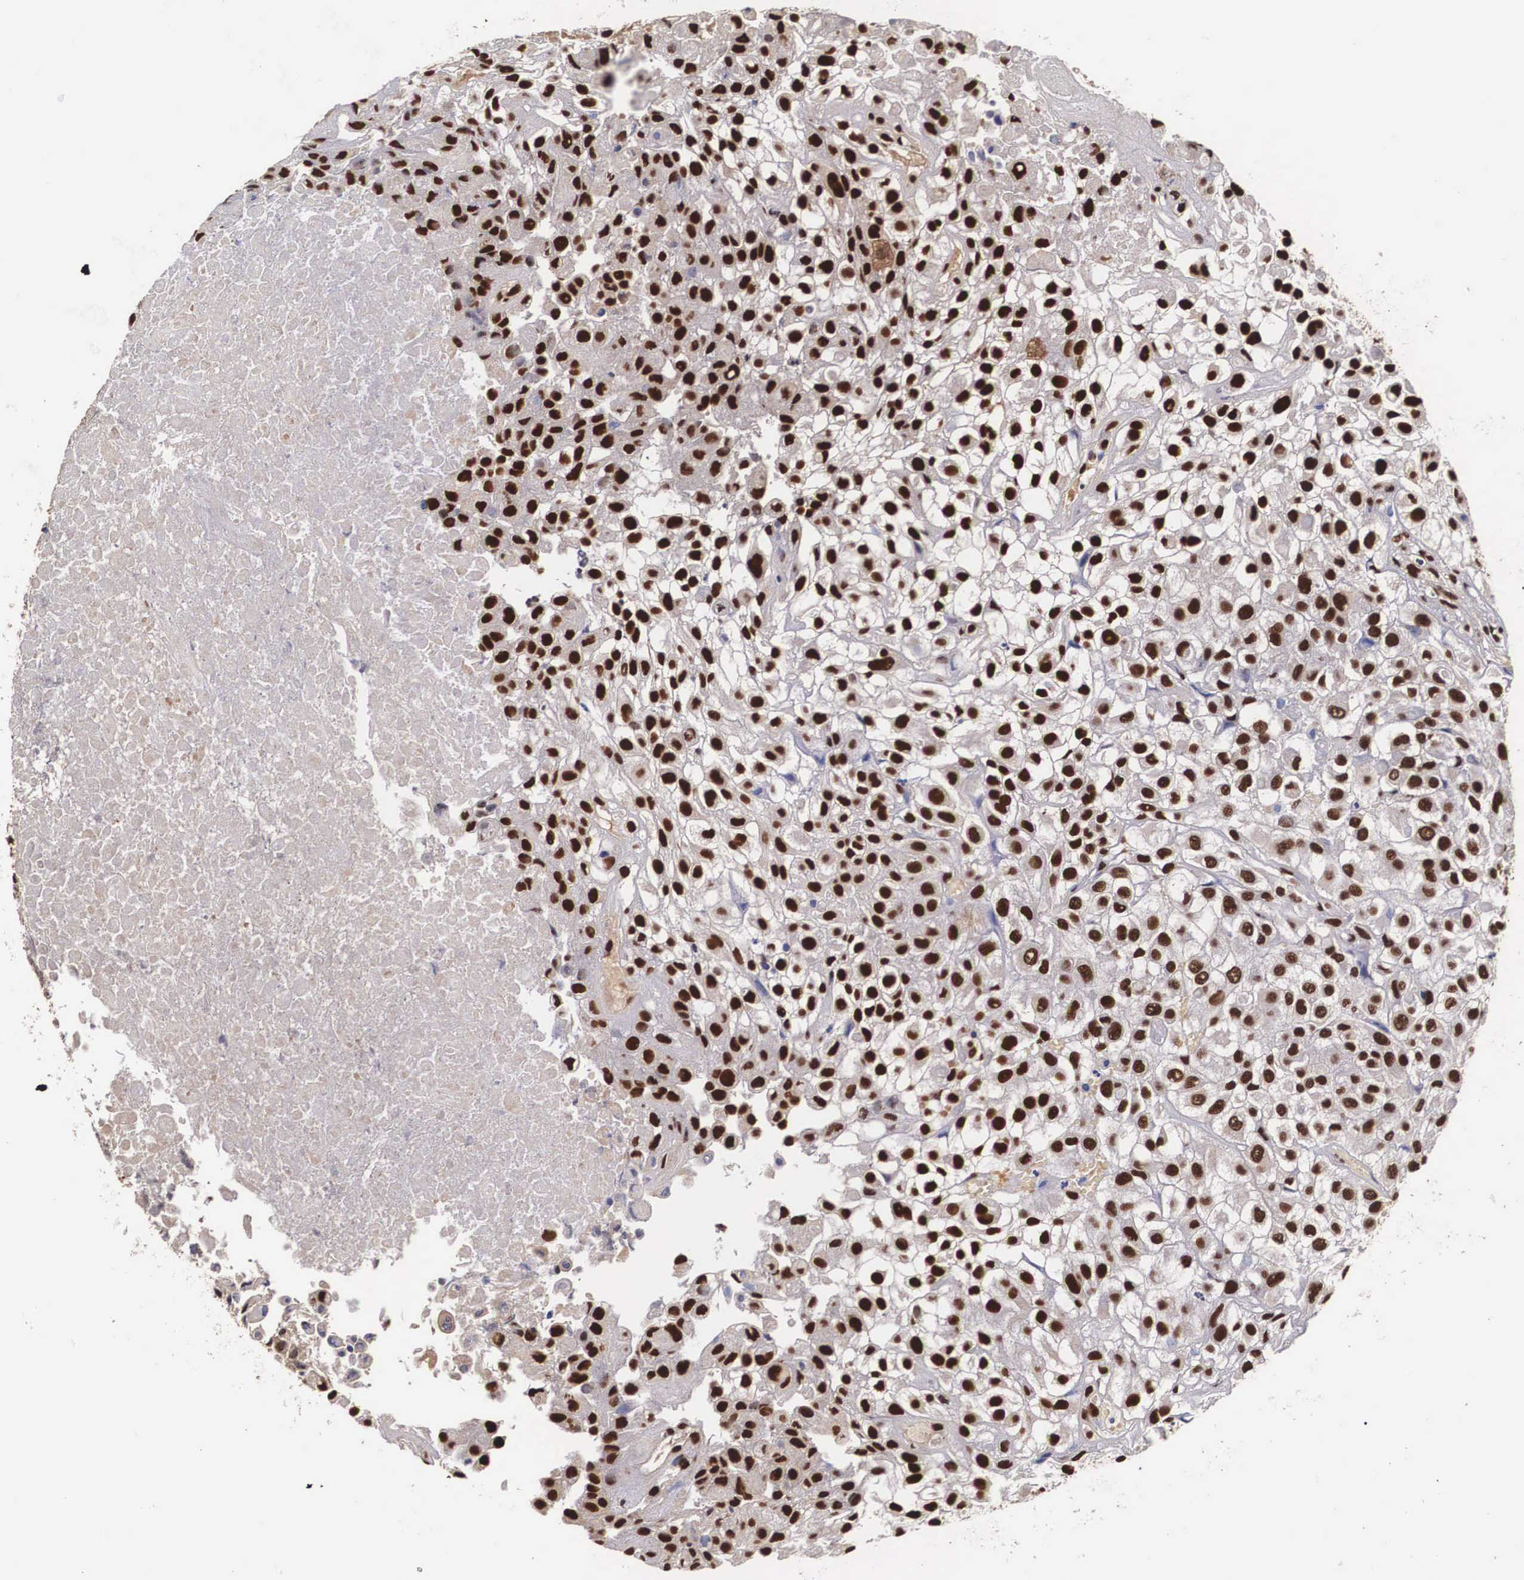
{"staining": {"intensity": "strong", "quantity": ">75%", "location": "nuclear"}, "tissue": "urothelial cancer", "cell_type": "Tumor cells", "image_type": "cancer", "snomed": [{"axis": "morphology", "description": "Urothelial carcinoma, High grade"}, {"axis": "topography", "description": "Urinary bladder"}], "caption": "Immunohistochemistry (IHC) (DAB (3,3'-diaminobenzidine)) staining of human urothelial carcinoma (high-grade) shows strong nuclear protein positivity in about >75% of tumor cells.", "gene": "PABPN1", "patient": {"sex": "male", "age": 56}}